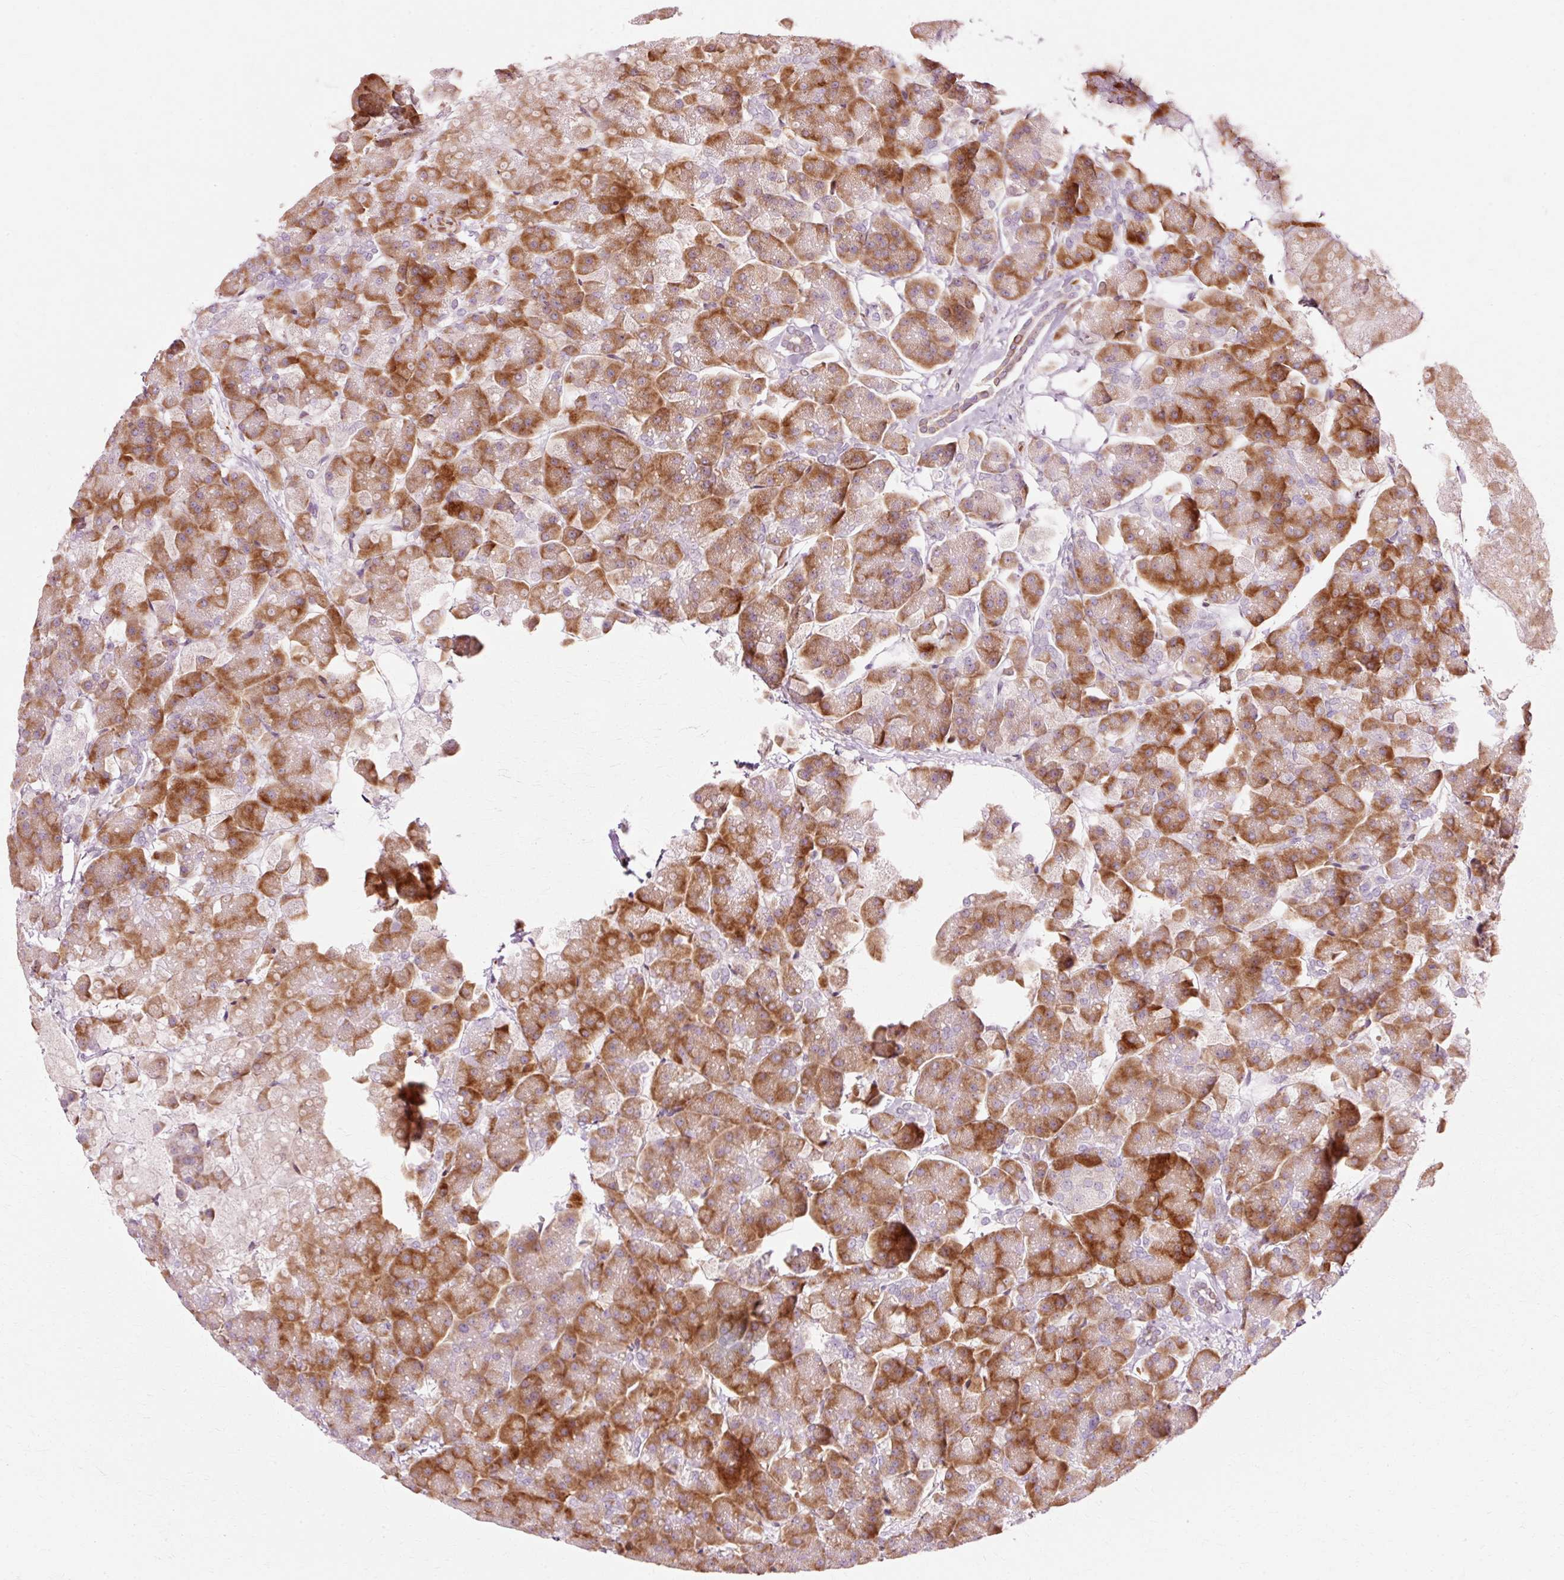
{"staining": {"intensity": "moderate", "quantity": ">75%", "location": "cytoplasmic/membranous"}, "tissue": "pancreas", "cell_type": "Exocrine glandular cells", "image_type": "normal", "snomed": [{"axis": "morphology", "description": "Normal tissue, NOS"}, {"axis": "topography", "description": "Pancreas"}, {"axis": "topography", "description": "Peripheral nerve tissue"}], "caption": "Exocrine glandular cells display moderate cytoplasmic/membranous staining in approximately >75% of cells in unremarkable pancreas. (DAB = brown stain, brightfield microscopy at high magnification).", "gene": "RANBP2", "patient": {"sex": "male", "age": 54}}